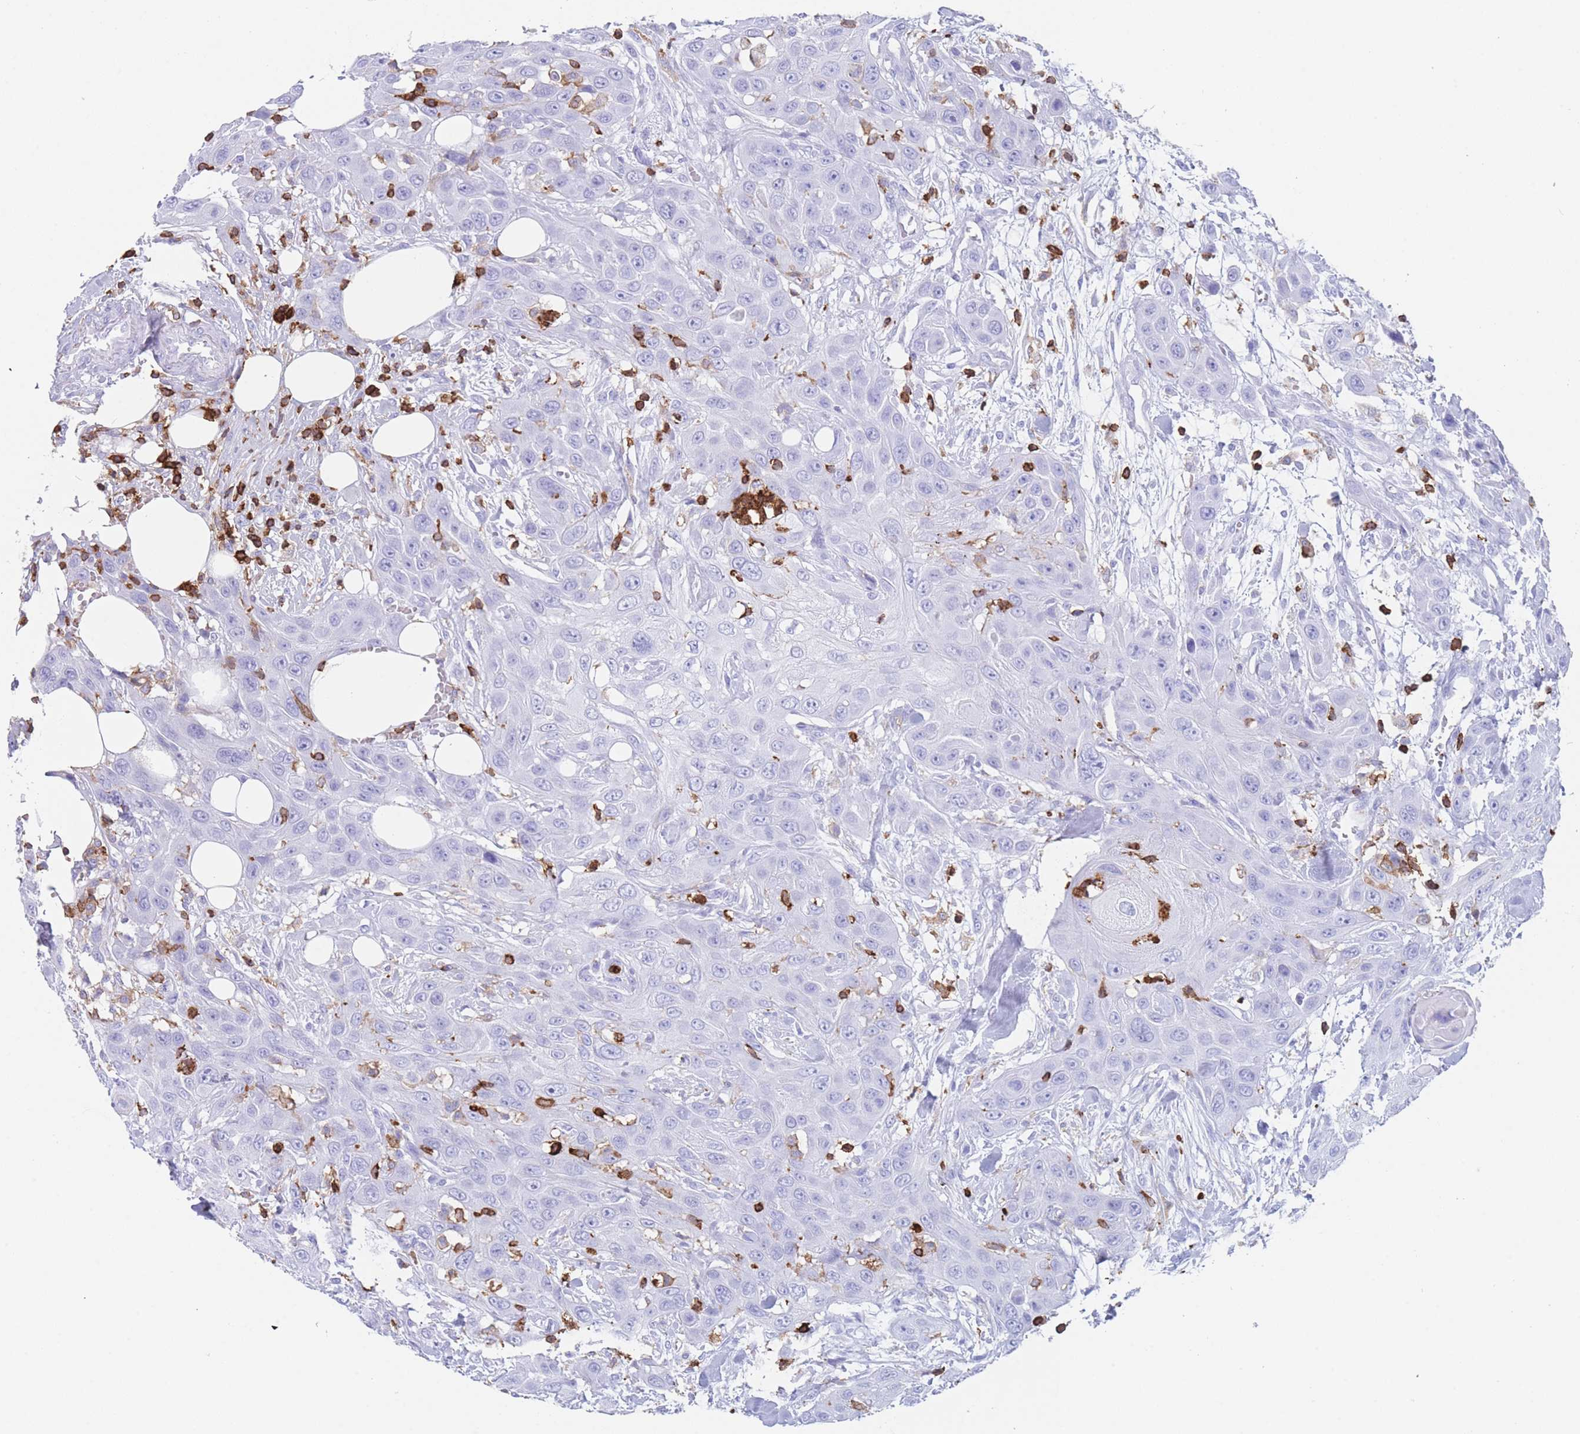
{"staining": {"intensity": "negative", "quantity": "none", "location": "none"}, "tissue": "head and neck cancer", "cell_type": "Tumor cells", "image_type": "cancer", "snomed": [{"axis": "morphology", "description": "Squamous cell carcinoma, NOS"}, {"axis": "topography", "description": "Head-Neck"}], "caption": "IHC of head and neck cancer (squamous cell carcinoma) demonstrates no expression in tumor cells.", "gene": "CORO1A", "patient": {"sex": "male", "age": 81}}